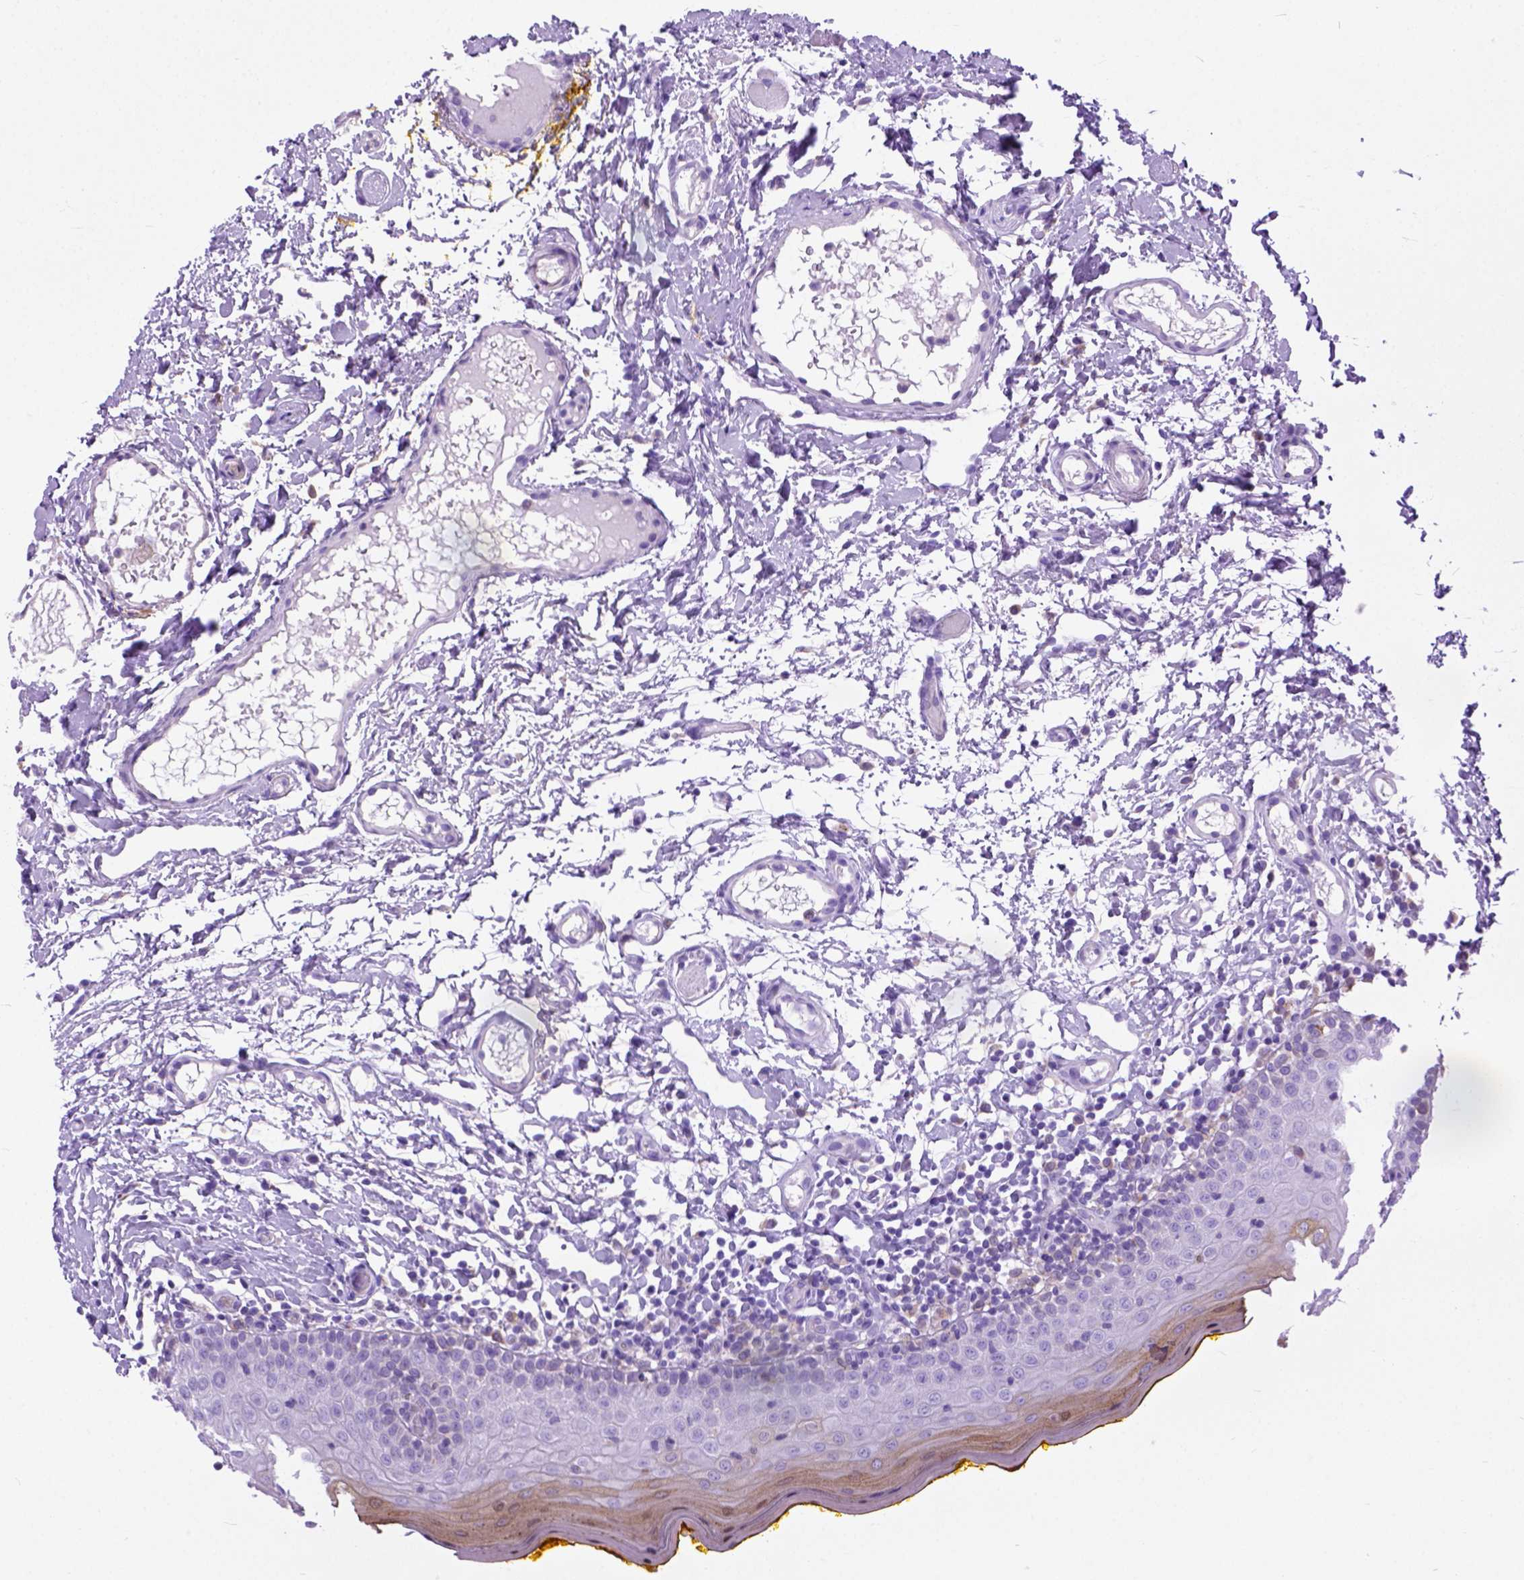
{"staining": {"intensity": "weak", "quantity": "<25%", "location": "cytoplasmic/membranous"}, "tissue": "oral mucosa", "cell_type": "Squamous epithelial cells", "image_type": "normal", "snomed": [{"axis": "morphology", "description": "Normal tissue, NOS"}, {"axis": "topography", "description": "Oral tissue"}, {"axis": "topography", "description": "Tounge, NOS"}], "caption": "There is no significant positivity in squamous epithelial cells of oral mucosa. Brightfield microscopy of immunohistochemistry stained with DAB (3,3'-diaminobenzidine) (brown) and hematoxylin (blue), captured at high magnification.", "gene": "PLK4", "patient": {"sex": "female", "age": 58}}